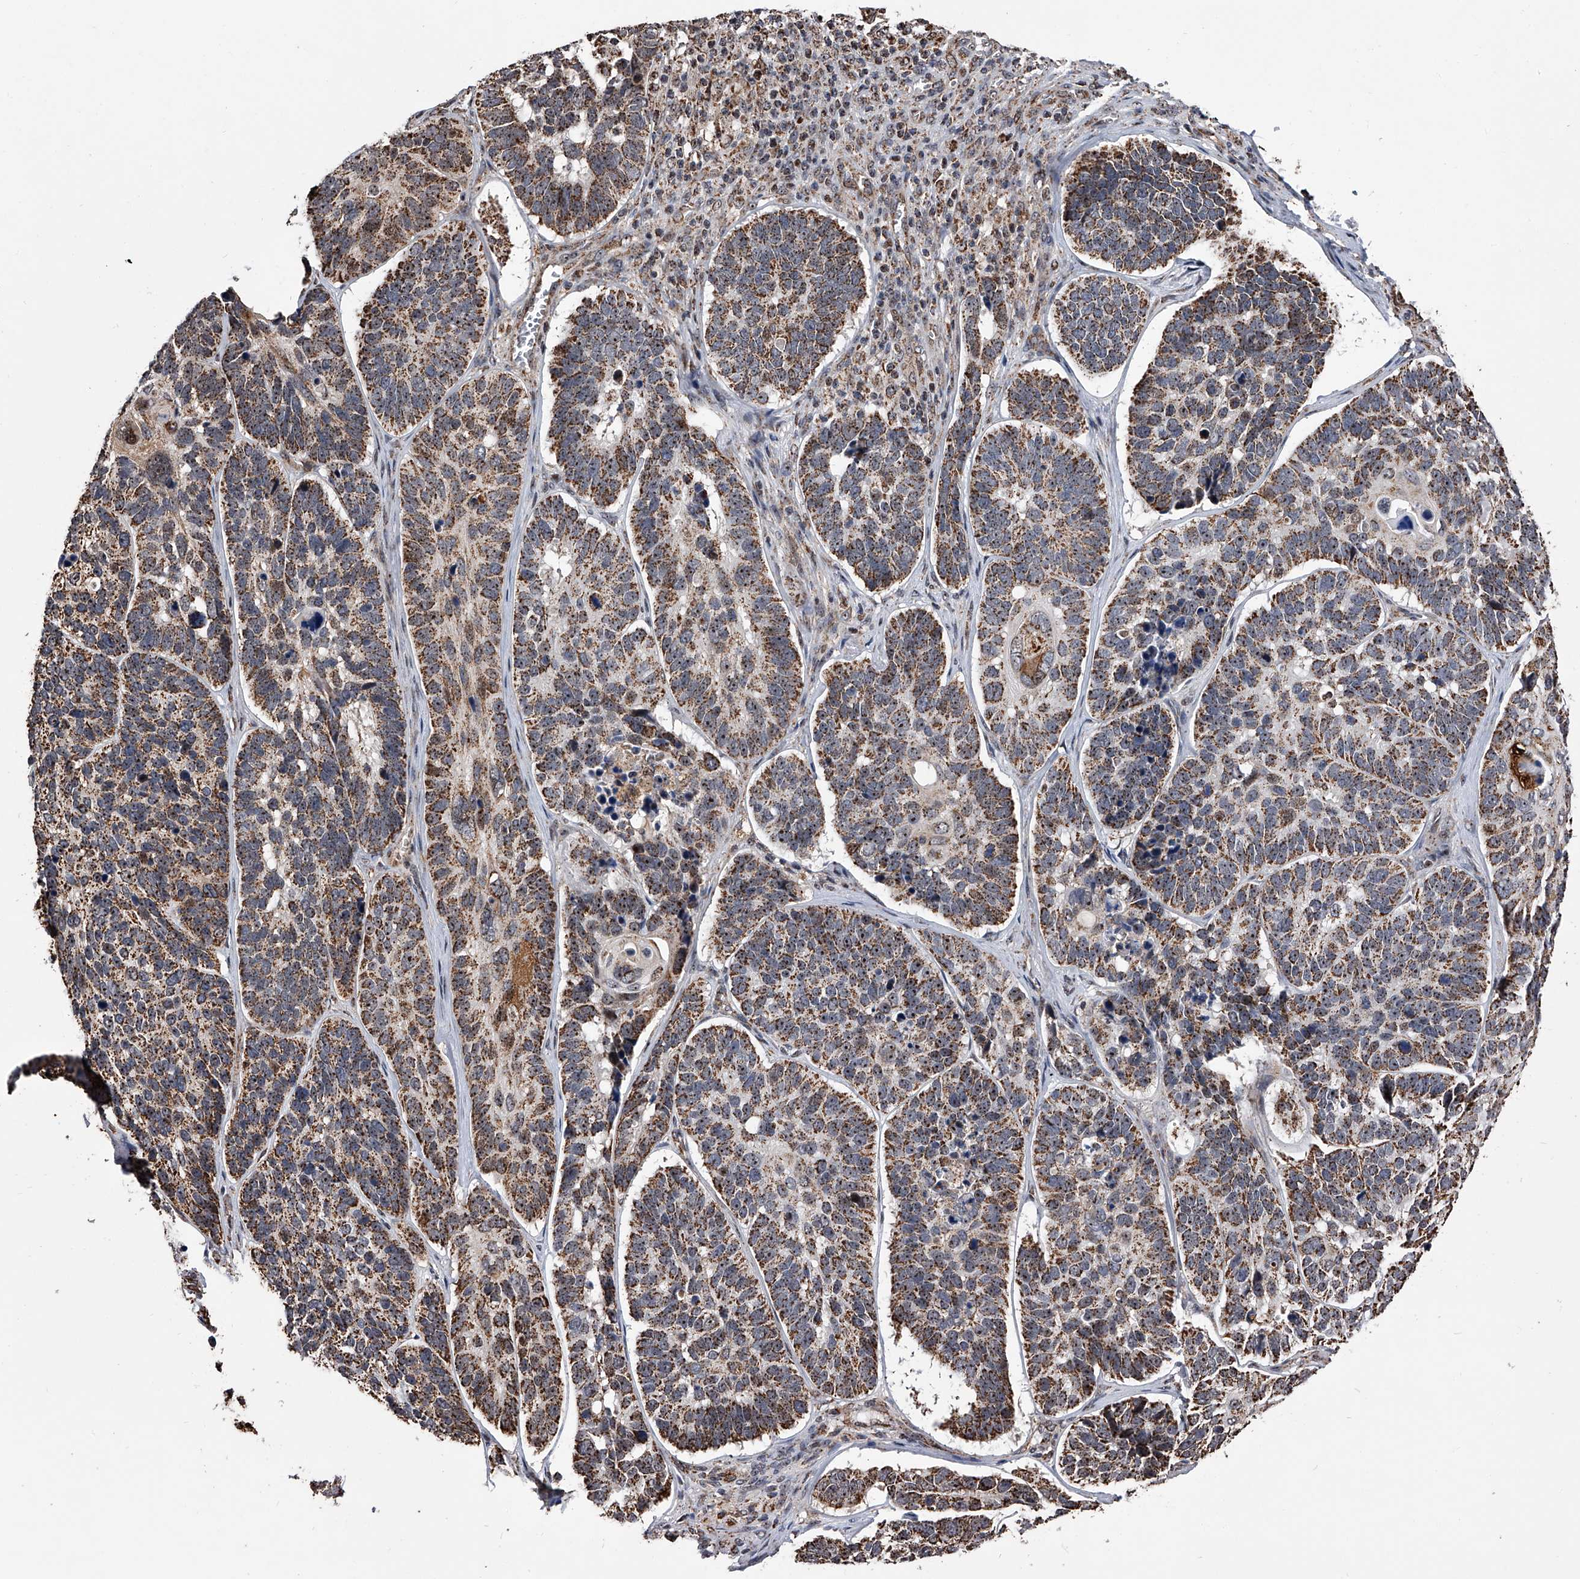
{"staining": {"intensity": "strong", "quantity": "25%-75%", "location": "cytoplasmic/membranous"}, "tissue": "skin cancer", "cell_type": "Tumor cells", "image_type": "cancer", "snomed": [{"axis": "morphology", "description": "Basal cell carcinoma"}, {"axis": "topography", "description": "Skin"}], "caption": "An image showing strong cytoplasmic/membranous expression in approximately 25%-75% of tumor cells in skin cancer, as visualized by brown immunohistochemical staining.", "gene": "SMPDL3A", "patient": {"sex": "male", "age": 62}}